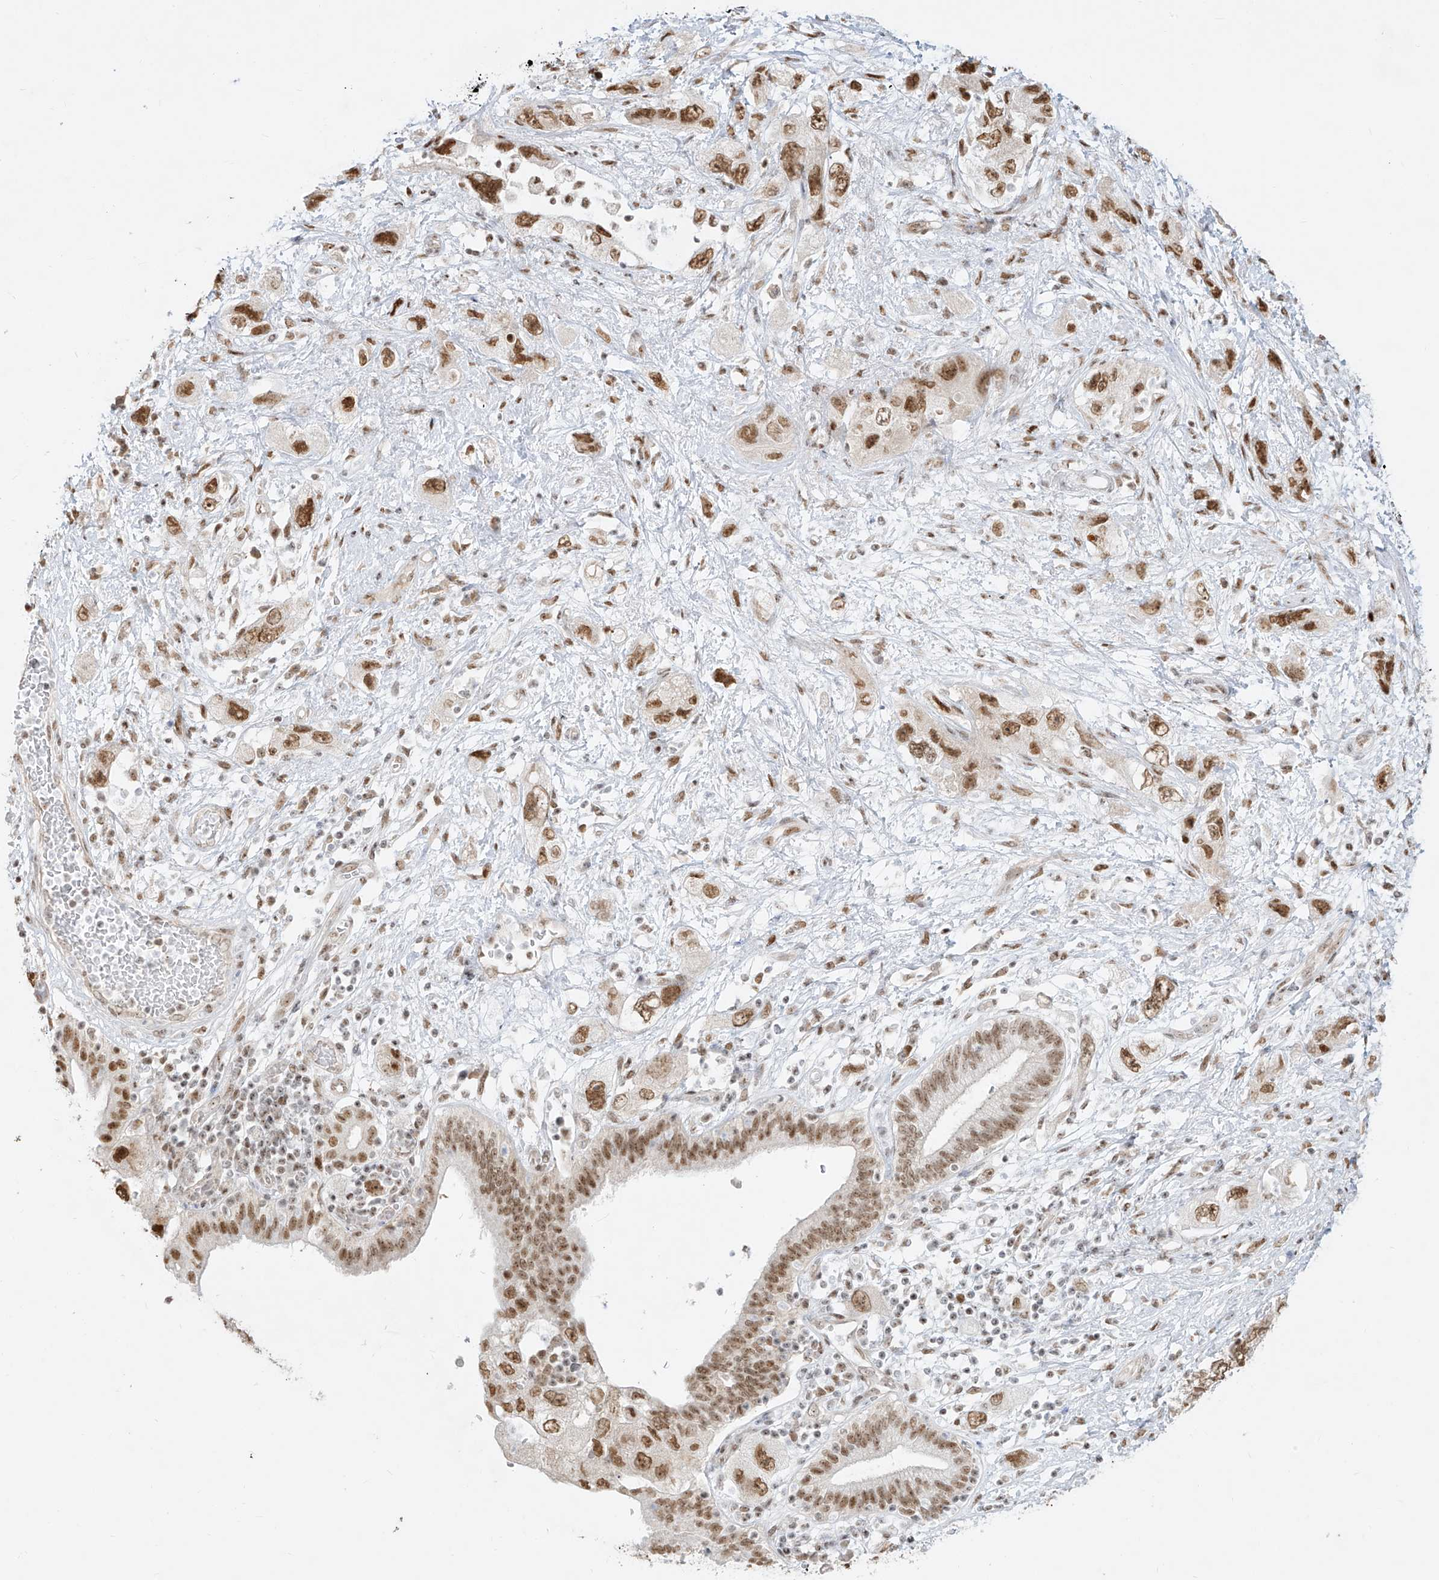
{"staining": {"intensity": "moderate", "quantity": ">75%", "location": "nuclear"}, "tissue": "pancreatic cancer", "cell_type": "Tumor cells", "image_type": "cancer", "snomed": [{"axis": "morphology", "description": "Adenocarcinoma, NOS"}, {"axis": "topography", "description": "Pancreas"}], "caption": "This is an image of immunohistochemistry (IHC) staining of pancreatic cancer (adenocarcinoma), which shows moderate staining in the nuclear of tumor cells.", "gene": "NHSL1", "patient": {"sex": "female", "age": 73}}